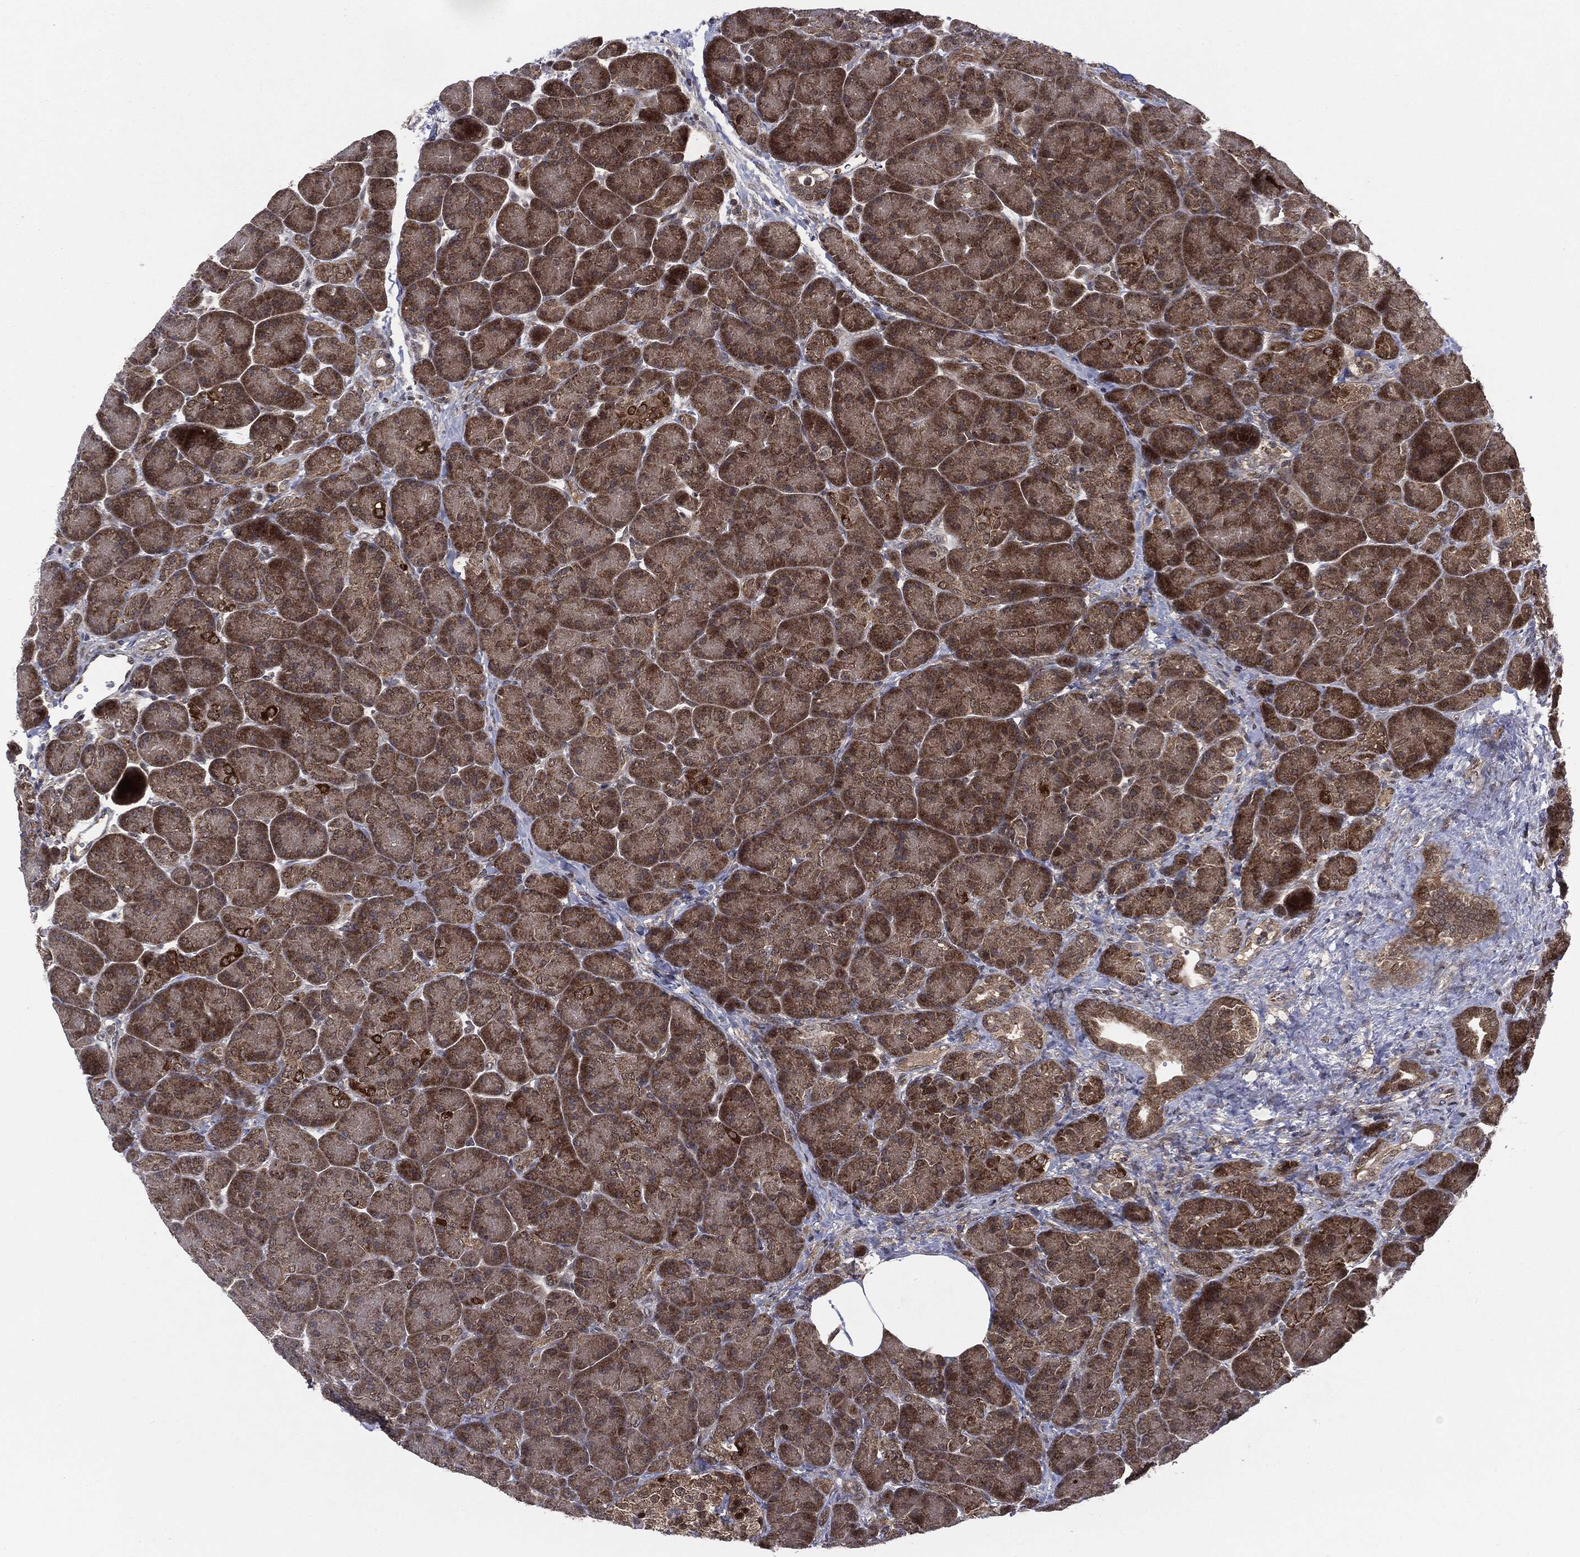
{"staining": {"intensity": "moderate", "quantity": ">75%", "location": "cytoplasmic/membranous"}, "tissue": "pancreas", "cell_type": "Exocrine glandular cells", "image_type": "normal", "snomed": [{"axis": "morphology", "description": "Normal tissue, NOS"}, {"axis": "topography", "description": "Pancreas"}], "caption": "Brown immunohistochemical staining in normal human pancreas demonstrates moderate cytoplasmic/membranous staining in approximately >75% of exocrine glandular cells.", "gene": "PTPA", "patient": {"sex": "female", "age": 63}}